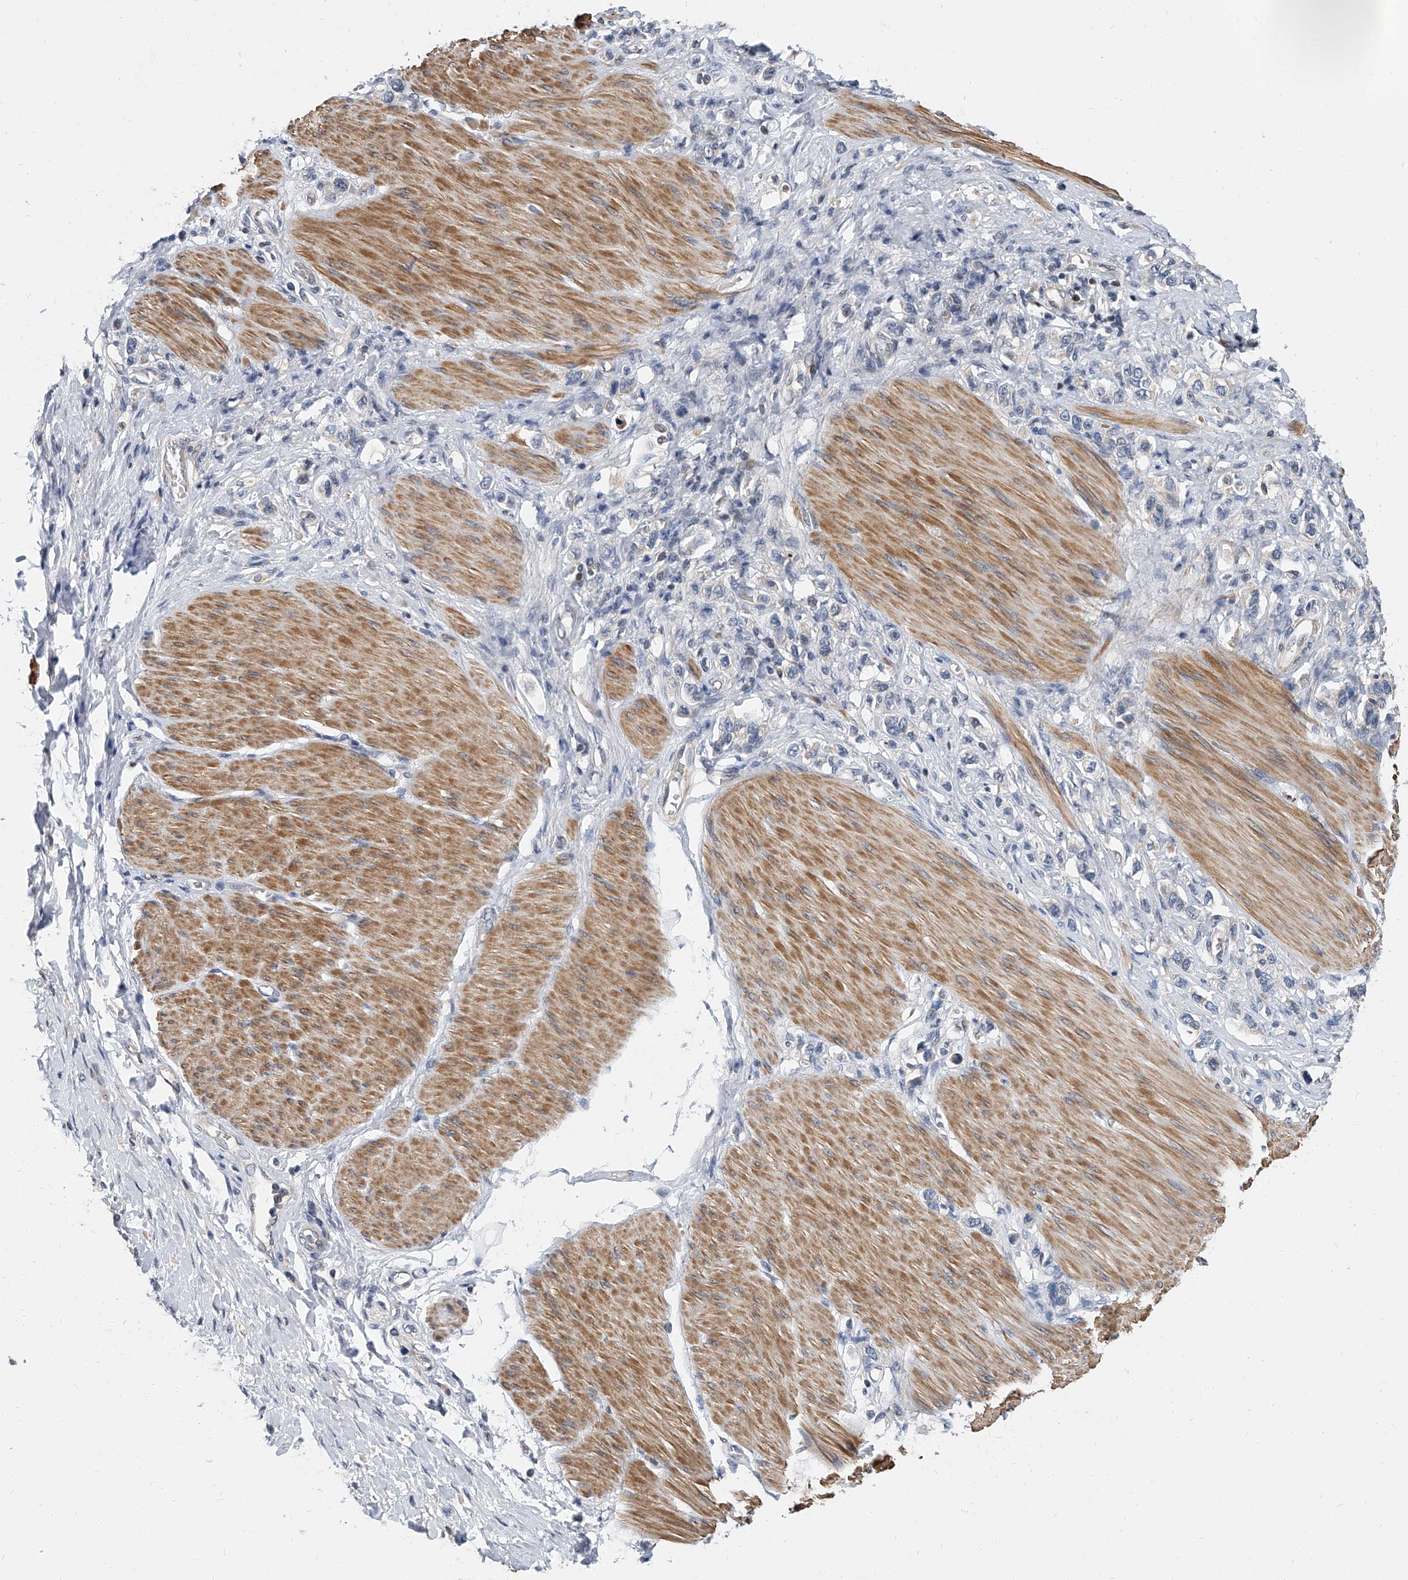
{"staining": {"intensity": "negative", "quantity": "none", "location": "none"}, "tissue": "stomach cancer", "cell_type": "Tumor cells", "image_type": "cancer", "snomed": [{"axis": "morphology", "description": "Adenocarcinoma, NOS"}, {"axis": "topography", "description": "Stomach"}], "caption": "Tumor cells are negative for protein expression in human stomach adenocarcinoma.", "gene": "CD200", "patient": {"sex": "female", "age": 65}}